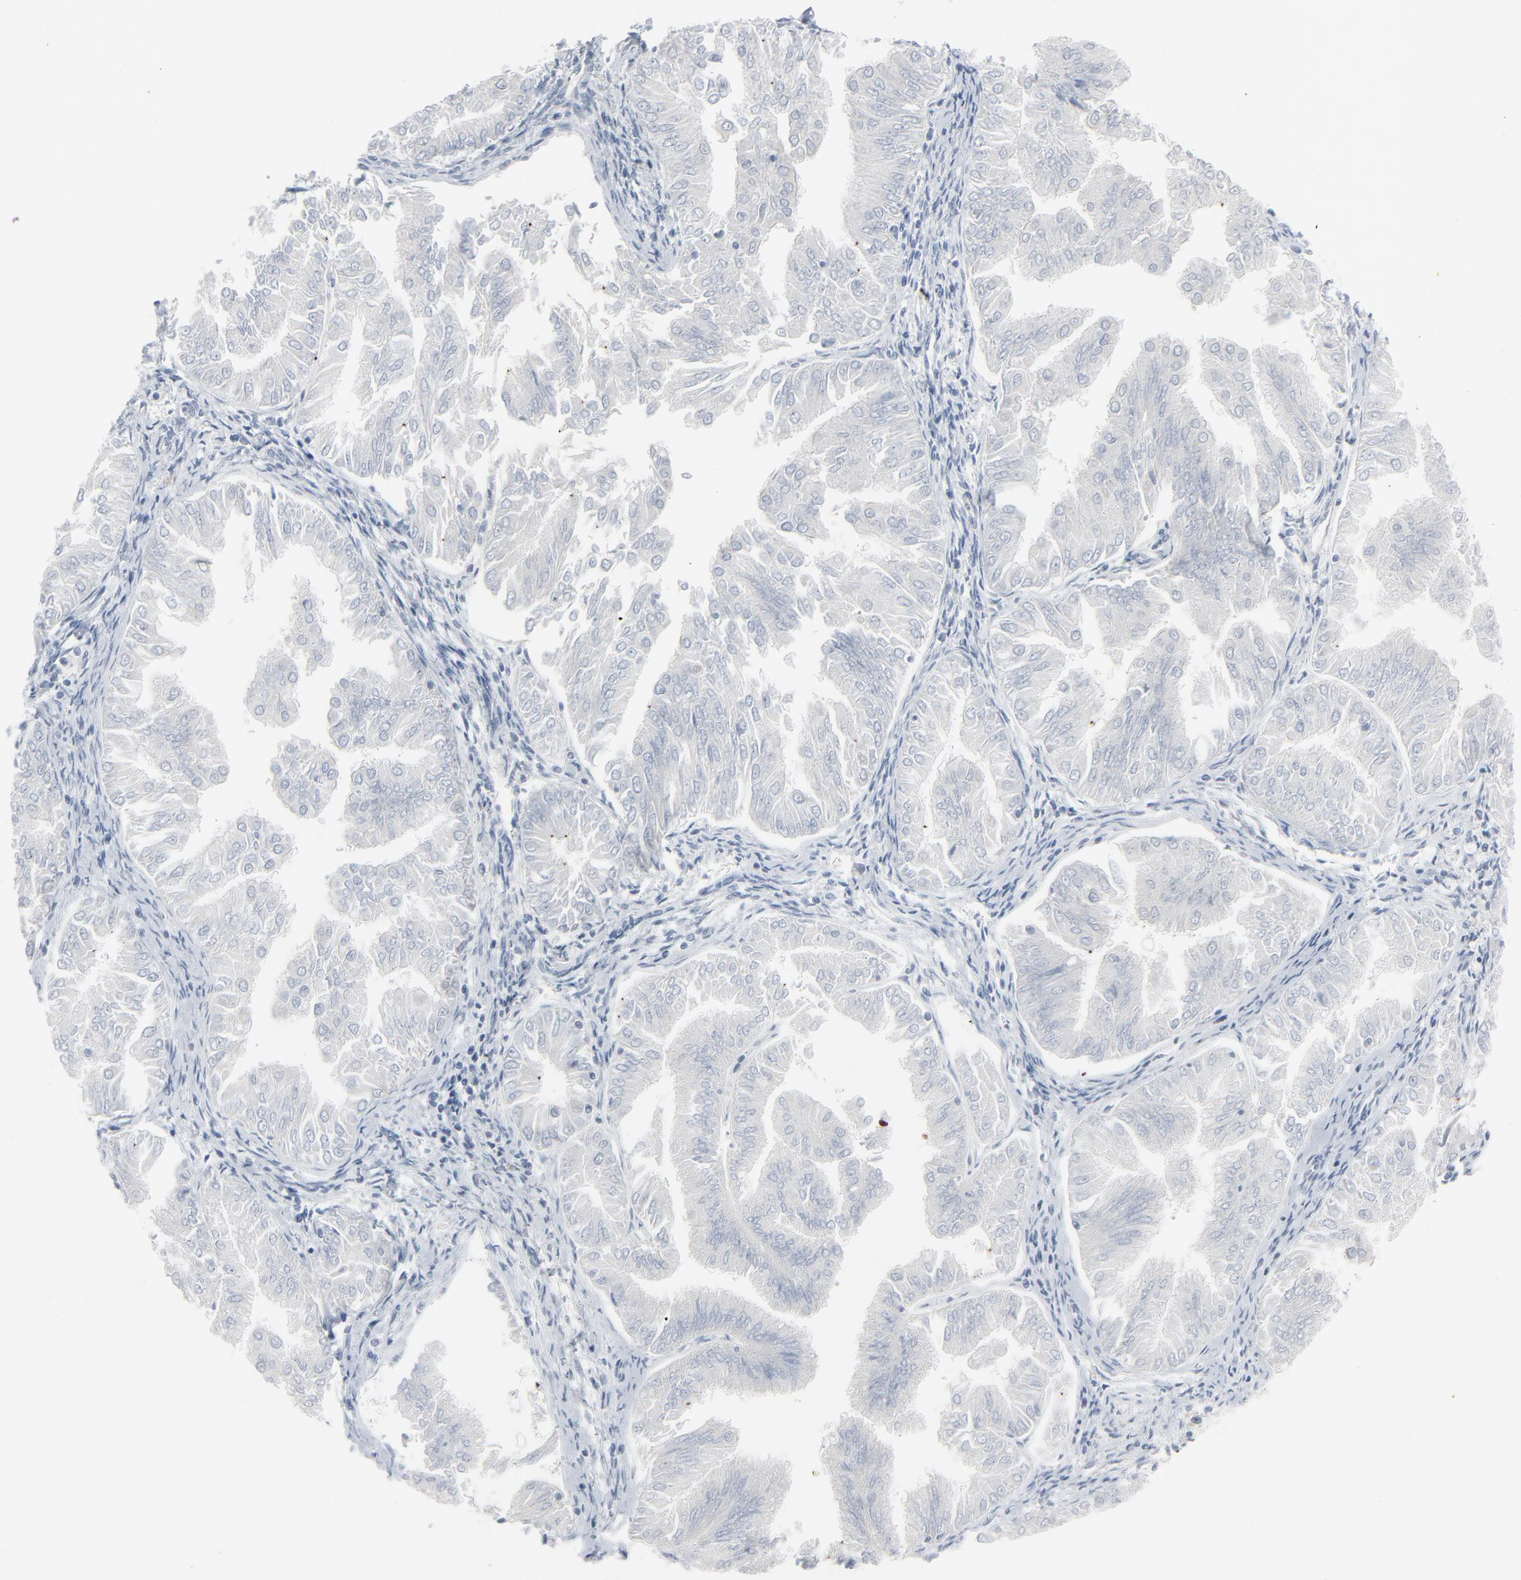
{"staining": {"intensity": "negative", "quantity": "none", "location": "none"}, "tissue": "endometrial cancer", "cell_type": "Tumor cells", "image_type": "cancer", "snomed": [{"axis": "morphology", "description": "Adenocarcinoma, NOS"}, {"axis": "topography", "description": "Endometrium"}], "caption": "Tumor cells show no significant protein expression in adenocarcinoma (endometrial).", "gene": "SAGE1", "patient": {"sex": "female", "age": 53}}